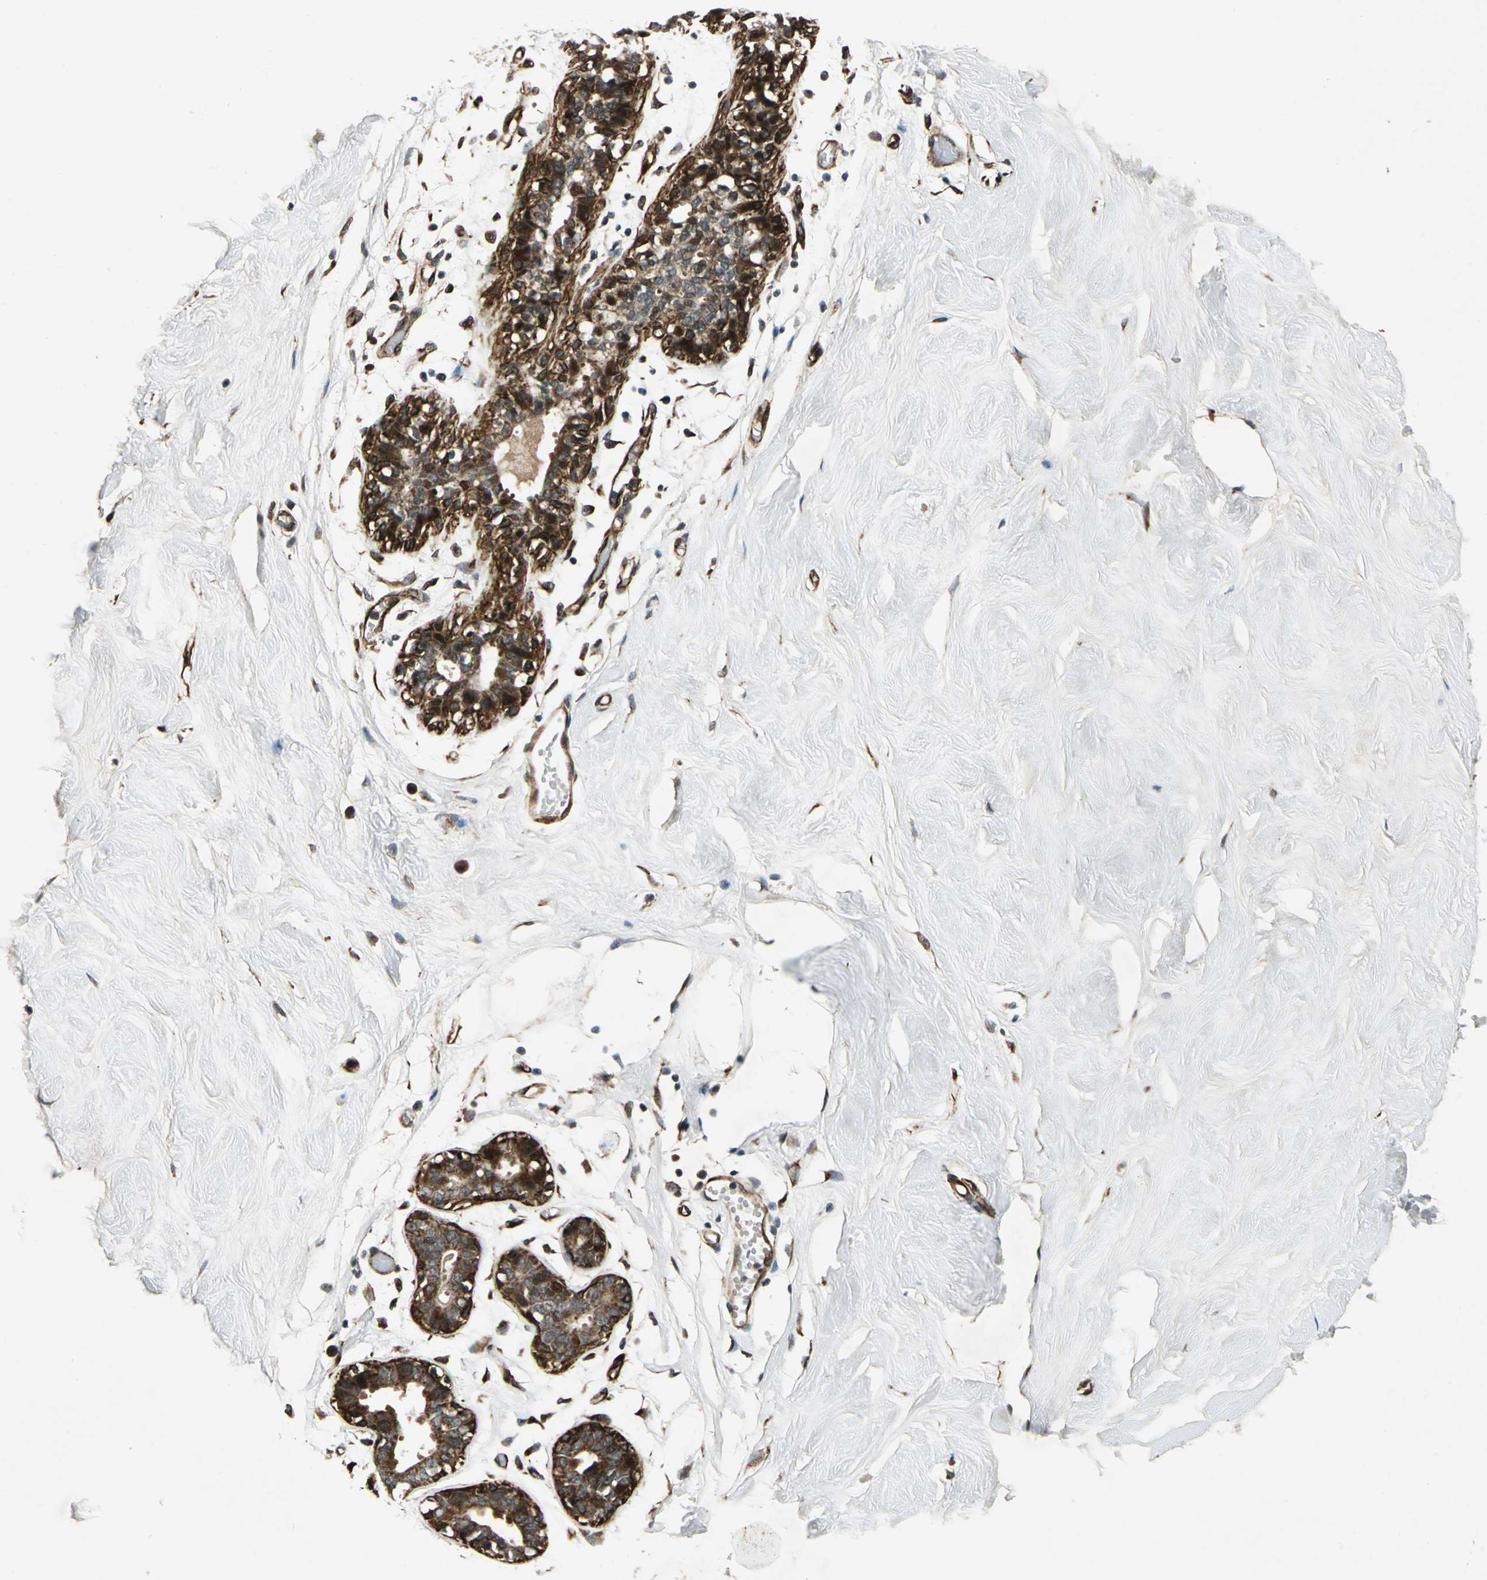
{"staining": {"intensity": "weak", "quantity": ">75%", "location": "cytoplasmic/membranous"}, "tissue": "breast", "cell_type": "Adipocytes", "image_type": "normal", "snomed": [{"axis": "morphology", "description": "Normal tissue, NOS"}, {"axis": "topography", "description": "Breast"}, {"axis": "topography", "description": "Soft tissue"}], "caption": "Immunohistochemical staining of benign human breast reveals >75% levels of weak cytoplasmic/membranous protein positivity in approximately >75% of adipocytes.", "gene": "EXD2", "patient": {"sex": "female", "age": 25}}